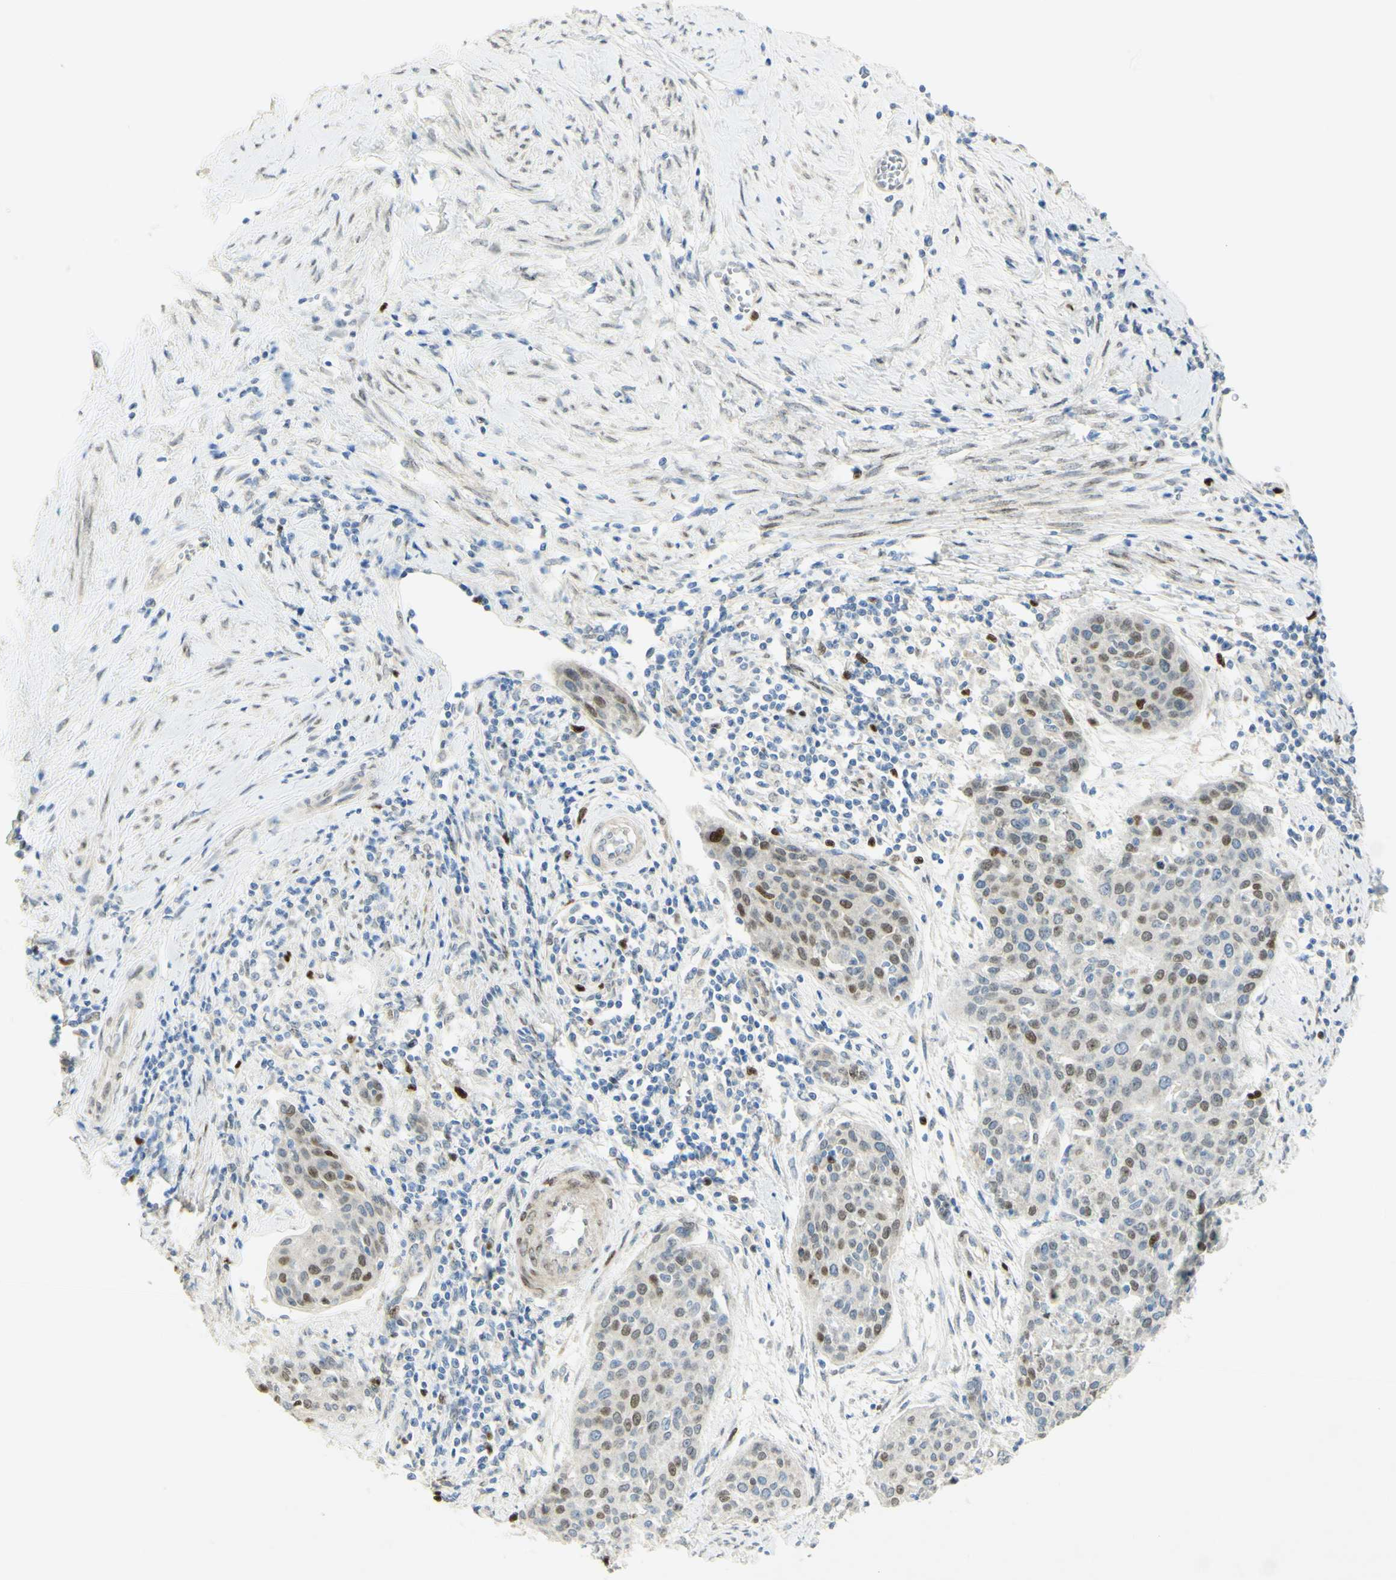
{"staining": {"intensity": "strong", "quantity": "25%-75%", "location": "nuclear"}, "tissue": "cervical cancer", "cell_type": "Tumor cells", "image_type": "cancer", "snomed": [{"axis": "morphology", "description": "Squamous cell carcinoma, NOS"}, {"axis": "topography", "description": "Cervix"}], "caption": "Immunohistochemical staining of cervical cancer demonstrates strong nuclear protein expression in about 25%-75% of tumor cells. (Brightfield microscopy of DAB IHC at high magnification).", "gene": "E2F1", "patient": {"sex": "female", "age": 38}}